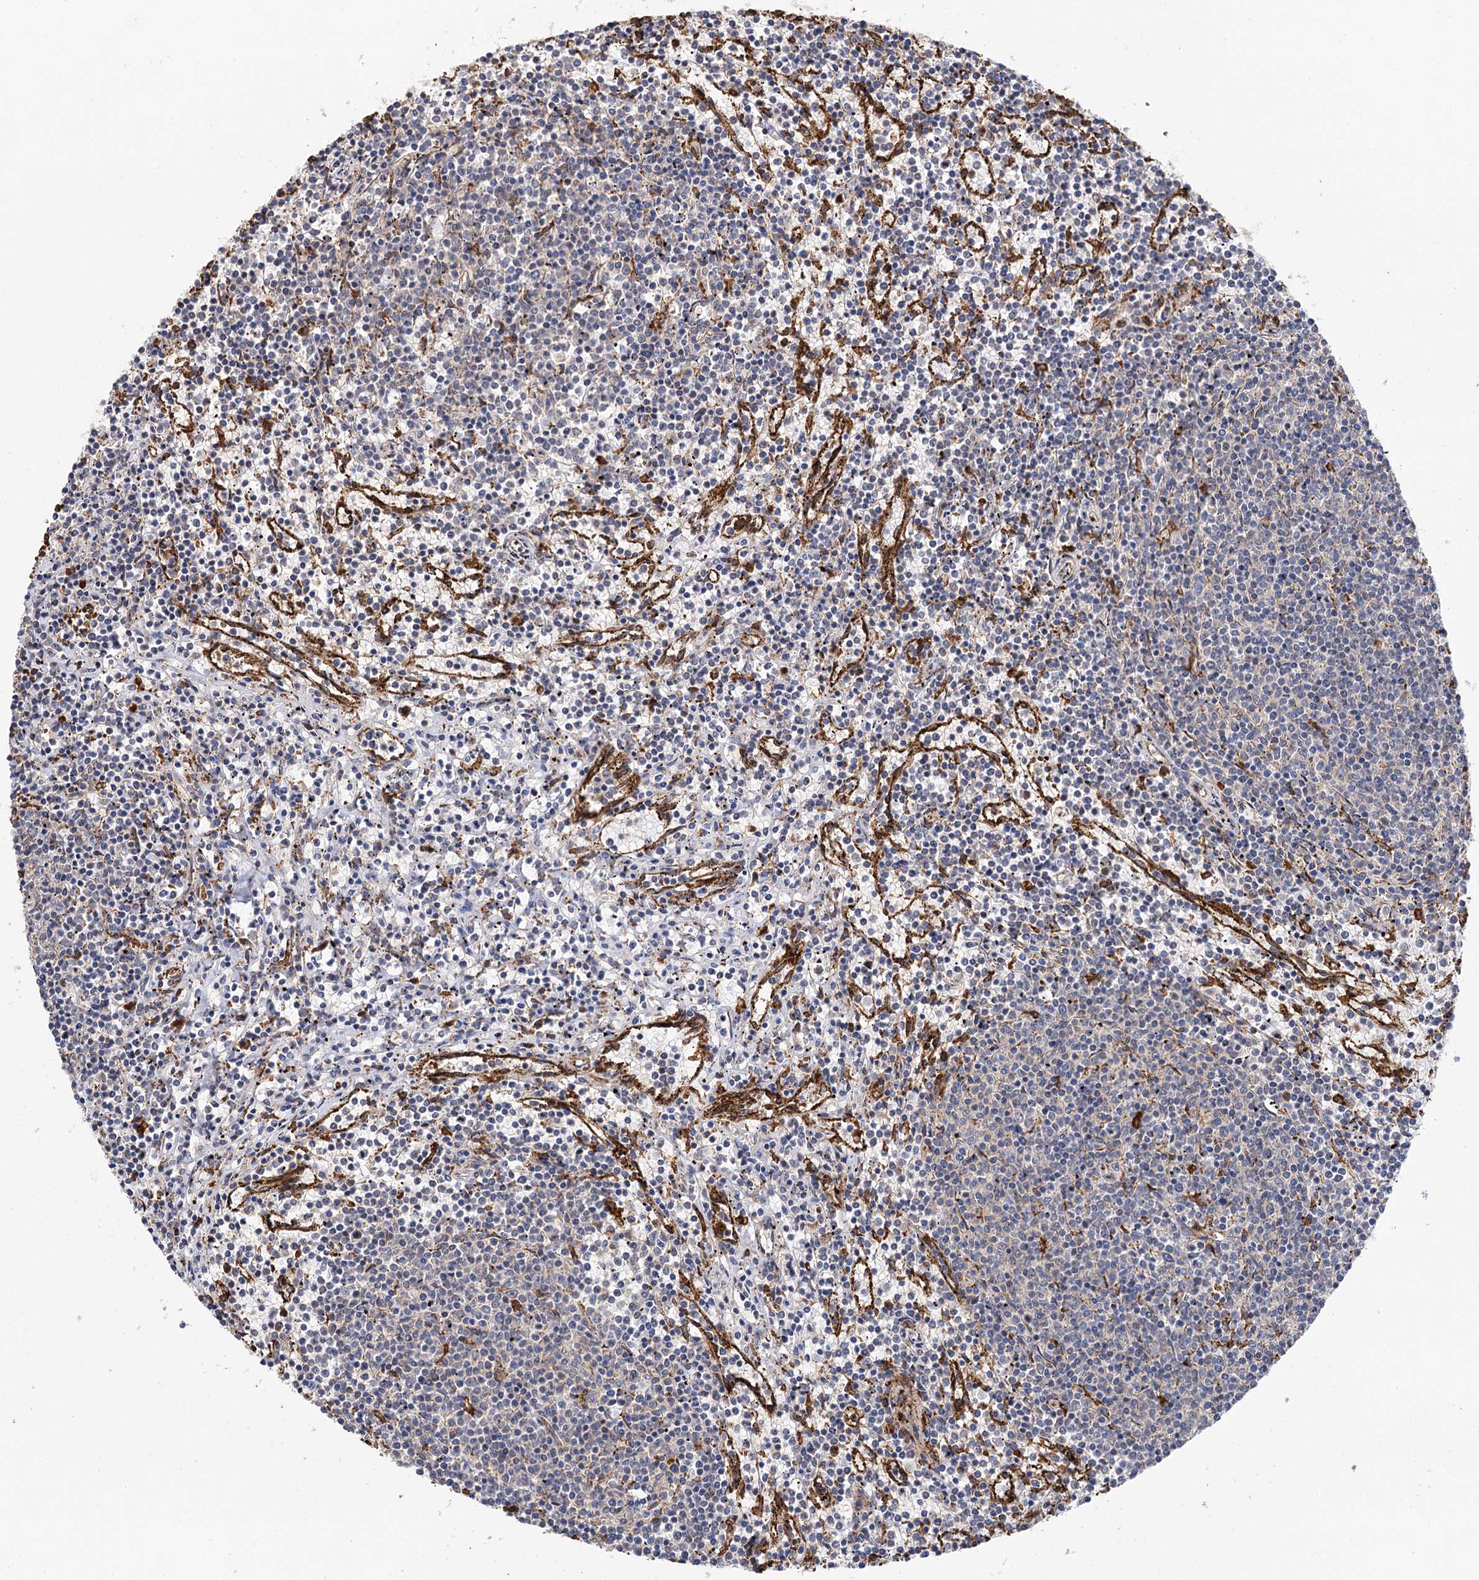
{"staining": {"intensity": "negative", "quantity": "none", "location": "none"}, "tissue": "lymphoma", "cell_type": "Tumor cells", "image_type": "cancer", "snomed": [{"axis": "morphology", "description": "Malignant lymphoma, non-Hodgkin's type, Low grade"}, {"axis": "topography", "description": "Spleen"}], "caption": "Tumor cells show no significant expression in malignant lymphoma, non-Hodgkin's type (low-grade).", "gene": "PPIP5K2", "patient": {"sex": "female", "age": 50}}